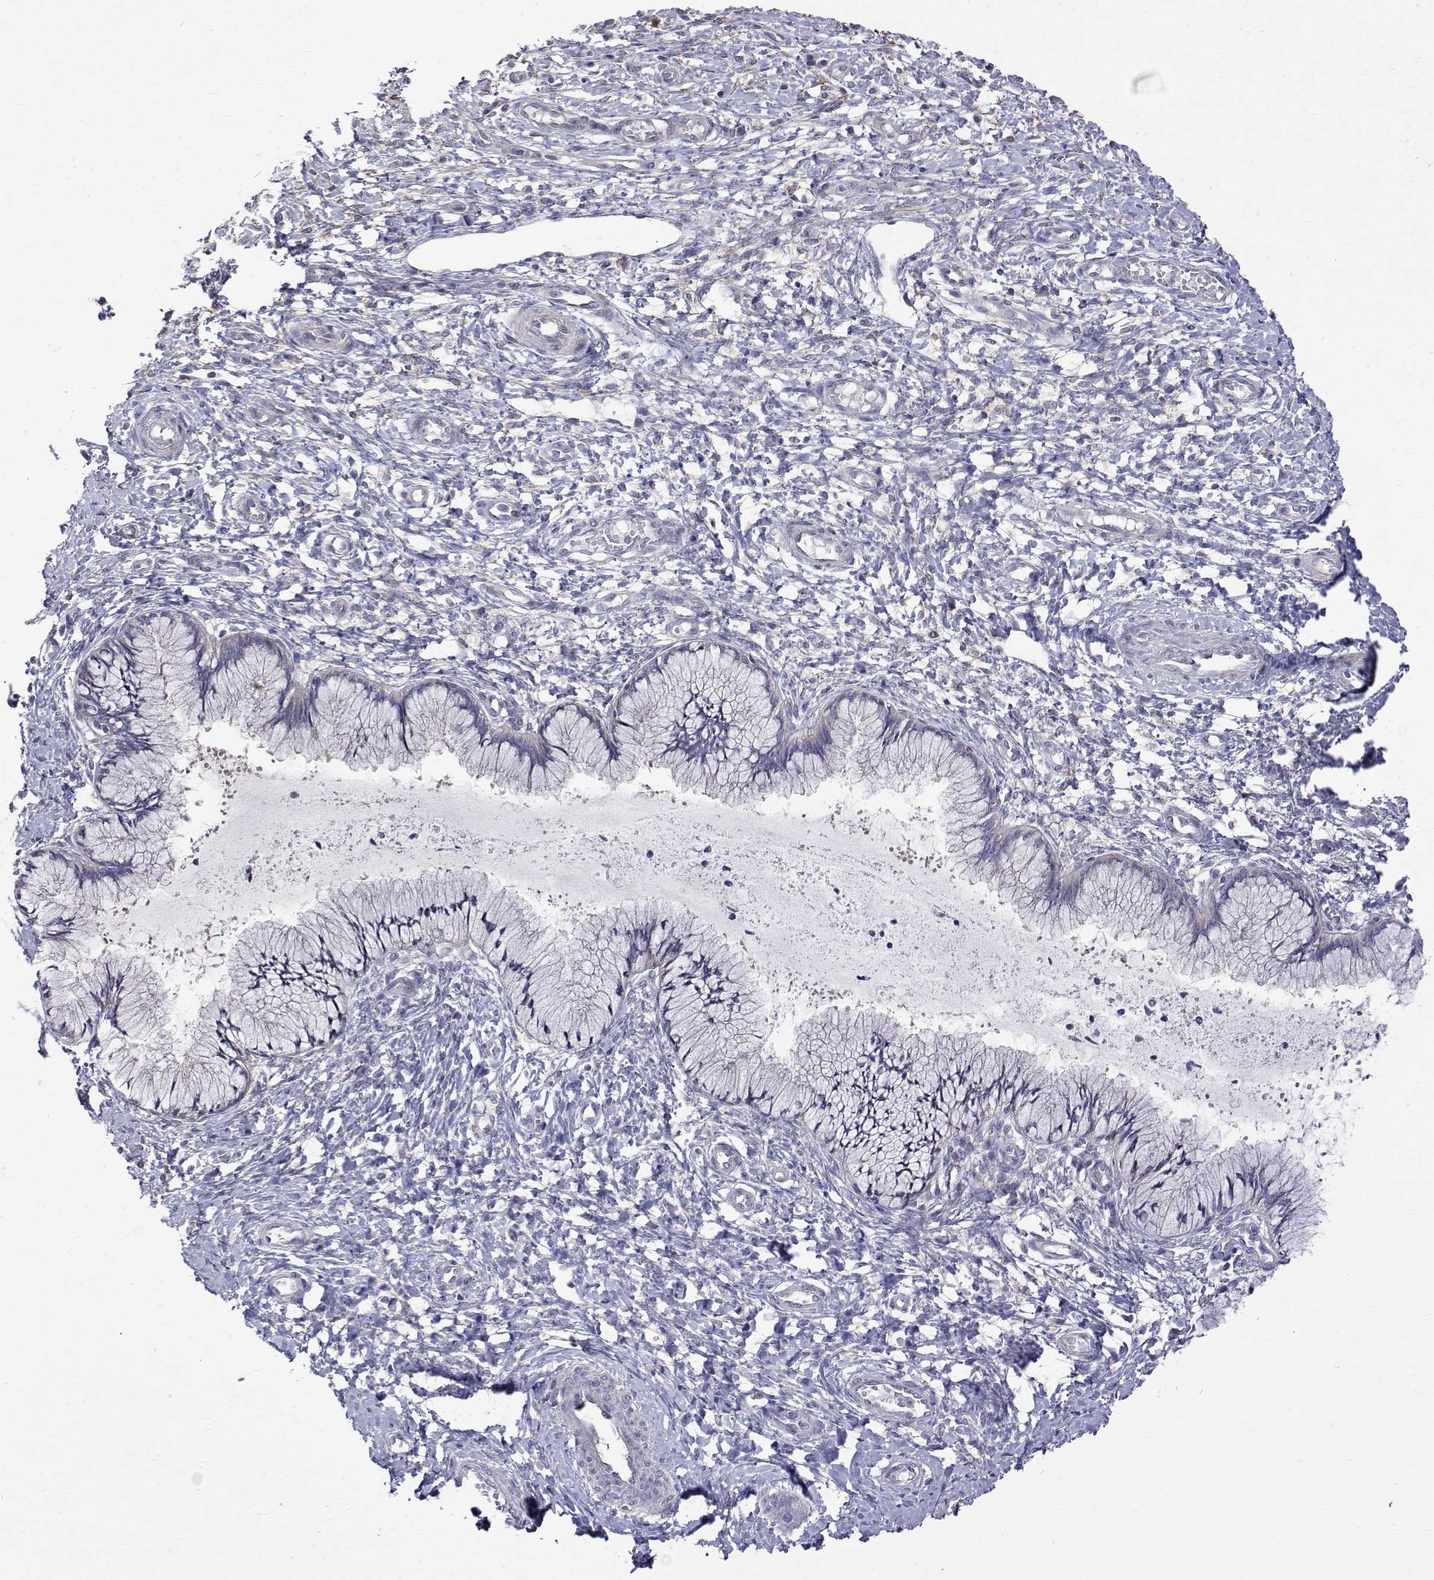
{"staining": {"intensity": "moderate", "quantity": "<25%", "location": "cytoplasmic/membranous"}, "tissue": "cervix", "cell_type": "Glandular cells", "image_type": "normal", "snomed": [{"axis": "morphology", "description": "Normal tissue, NOS"}, {"axis": "topography", "description": "Cervix"}], "caption": "Immunohistochemistry (IHC) staining of benign cervix, which exhibits low levels of moderate cytoplasmic/membranous positivity in about <25% of glandular cells indicating moderate cytoplasmic/membranous protein expression. The staining was performed using DAB (3,3'-diaminobenzidine) (brown) for protein detection and nuclei were counterstained in hematoxylin (blue).", "gene": "PADI1", "patient": {"sex": "female", "age": 37}}